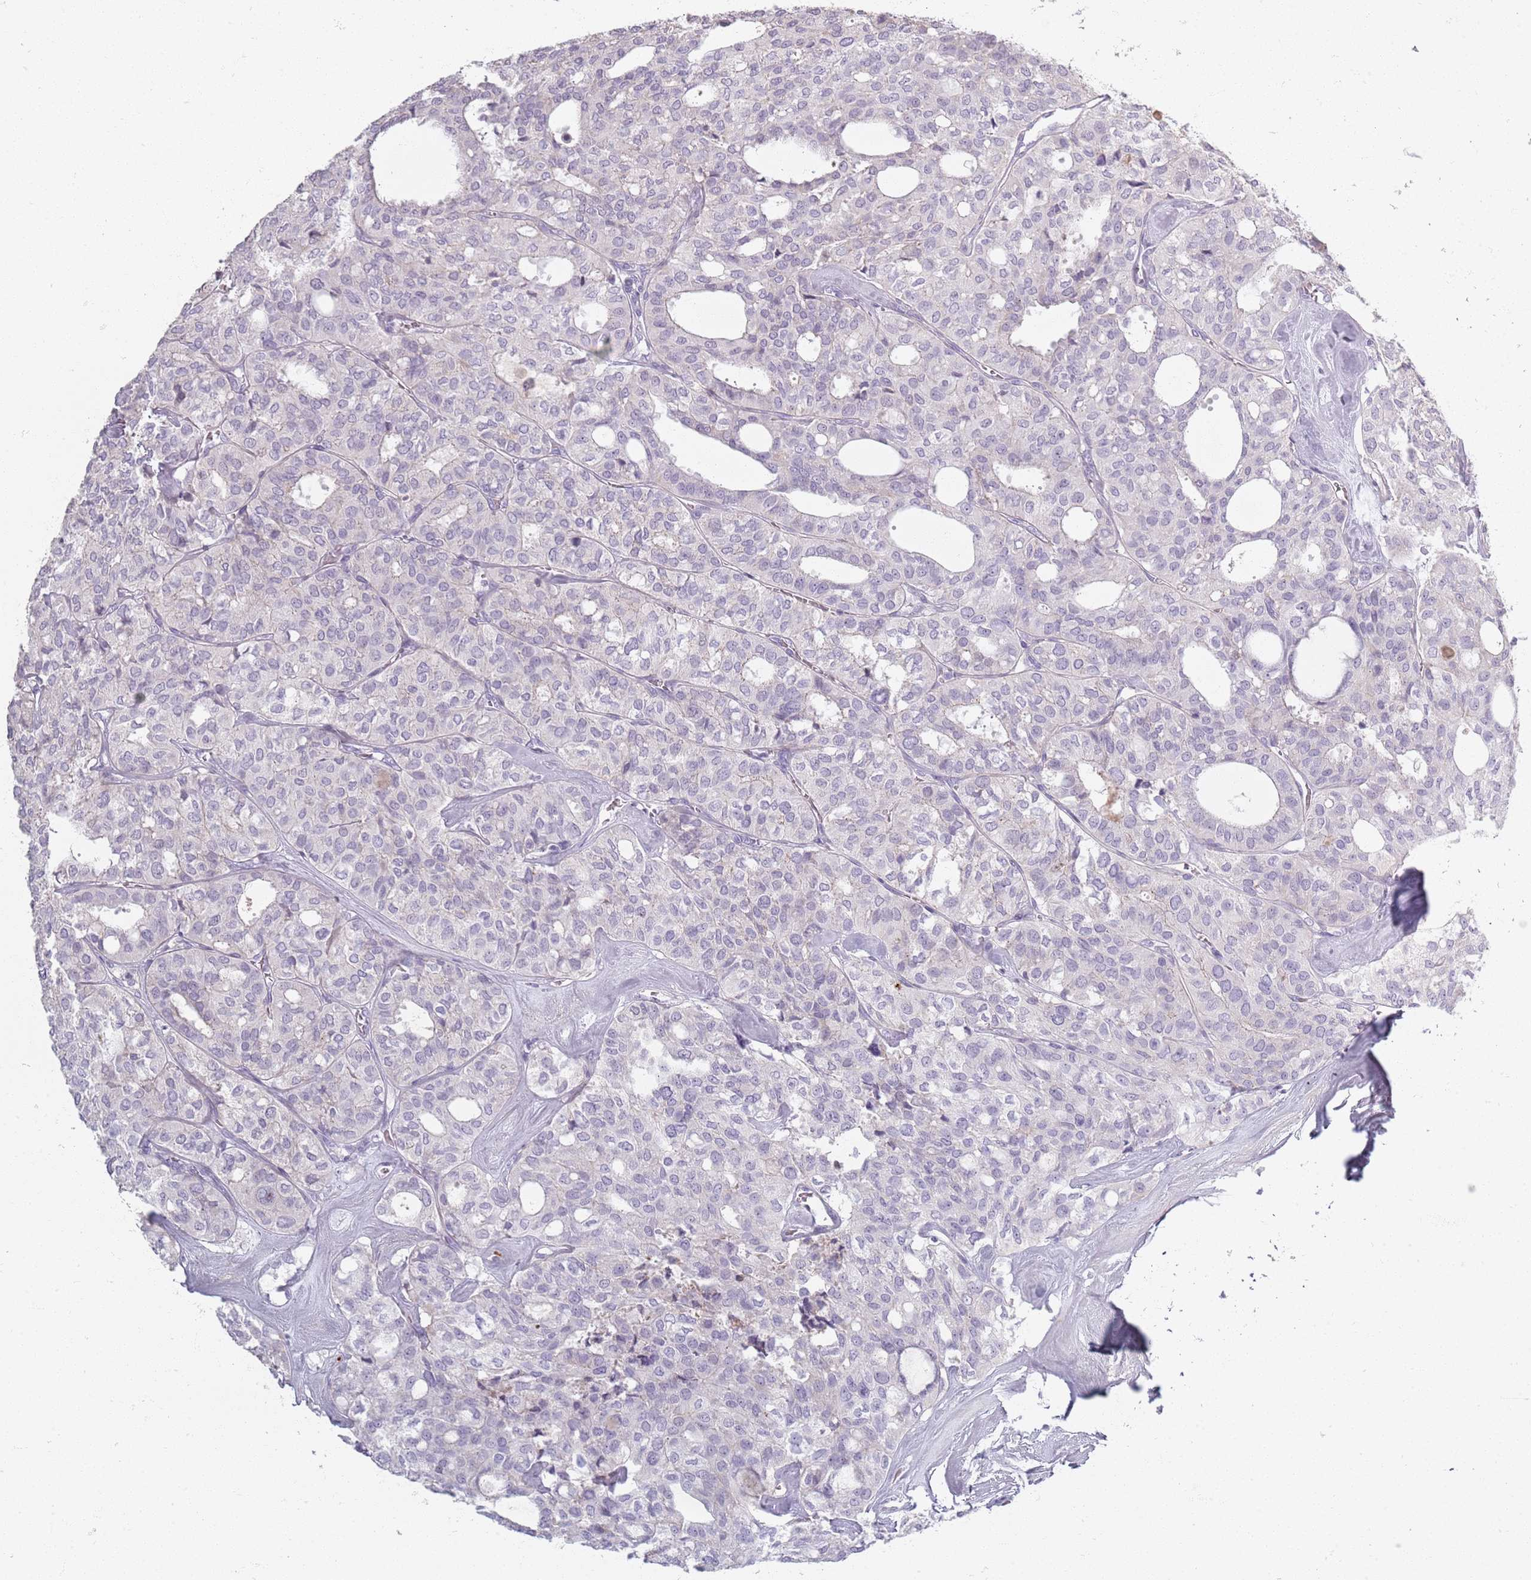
{"staining": {"intensity": "negative", "quantity": "none", "location": "none"}, "tissue": "thyroid cancer", "cell_type": "Tumor cells", "image_type": "cancer", "snomed": [{"axis": "morphology", "description": "Follicular adenoma carcinoma, NOS"}, {"axis": "topography", "description": "Thyroid gland"}], "caption": "The IHC histopathology image has no significant staining in tumor cells of thyroid cancer (follicular adenoma carcinoma) tissue. Nuclei are stained in blue.", "gene": "SYNGR3", "patient": {"sex": "male", "age": 75}}